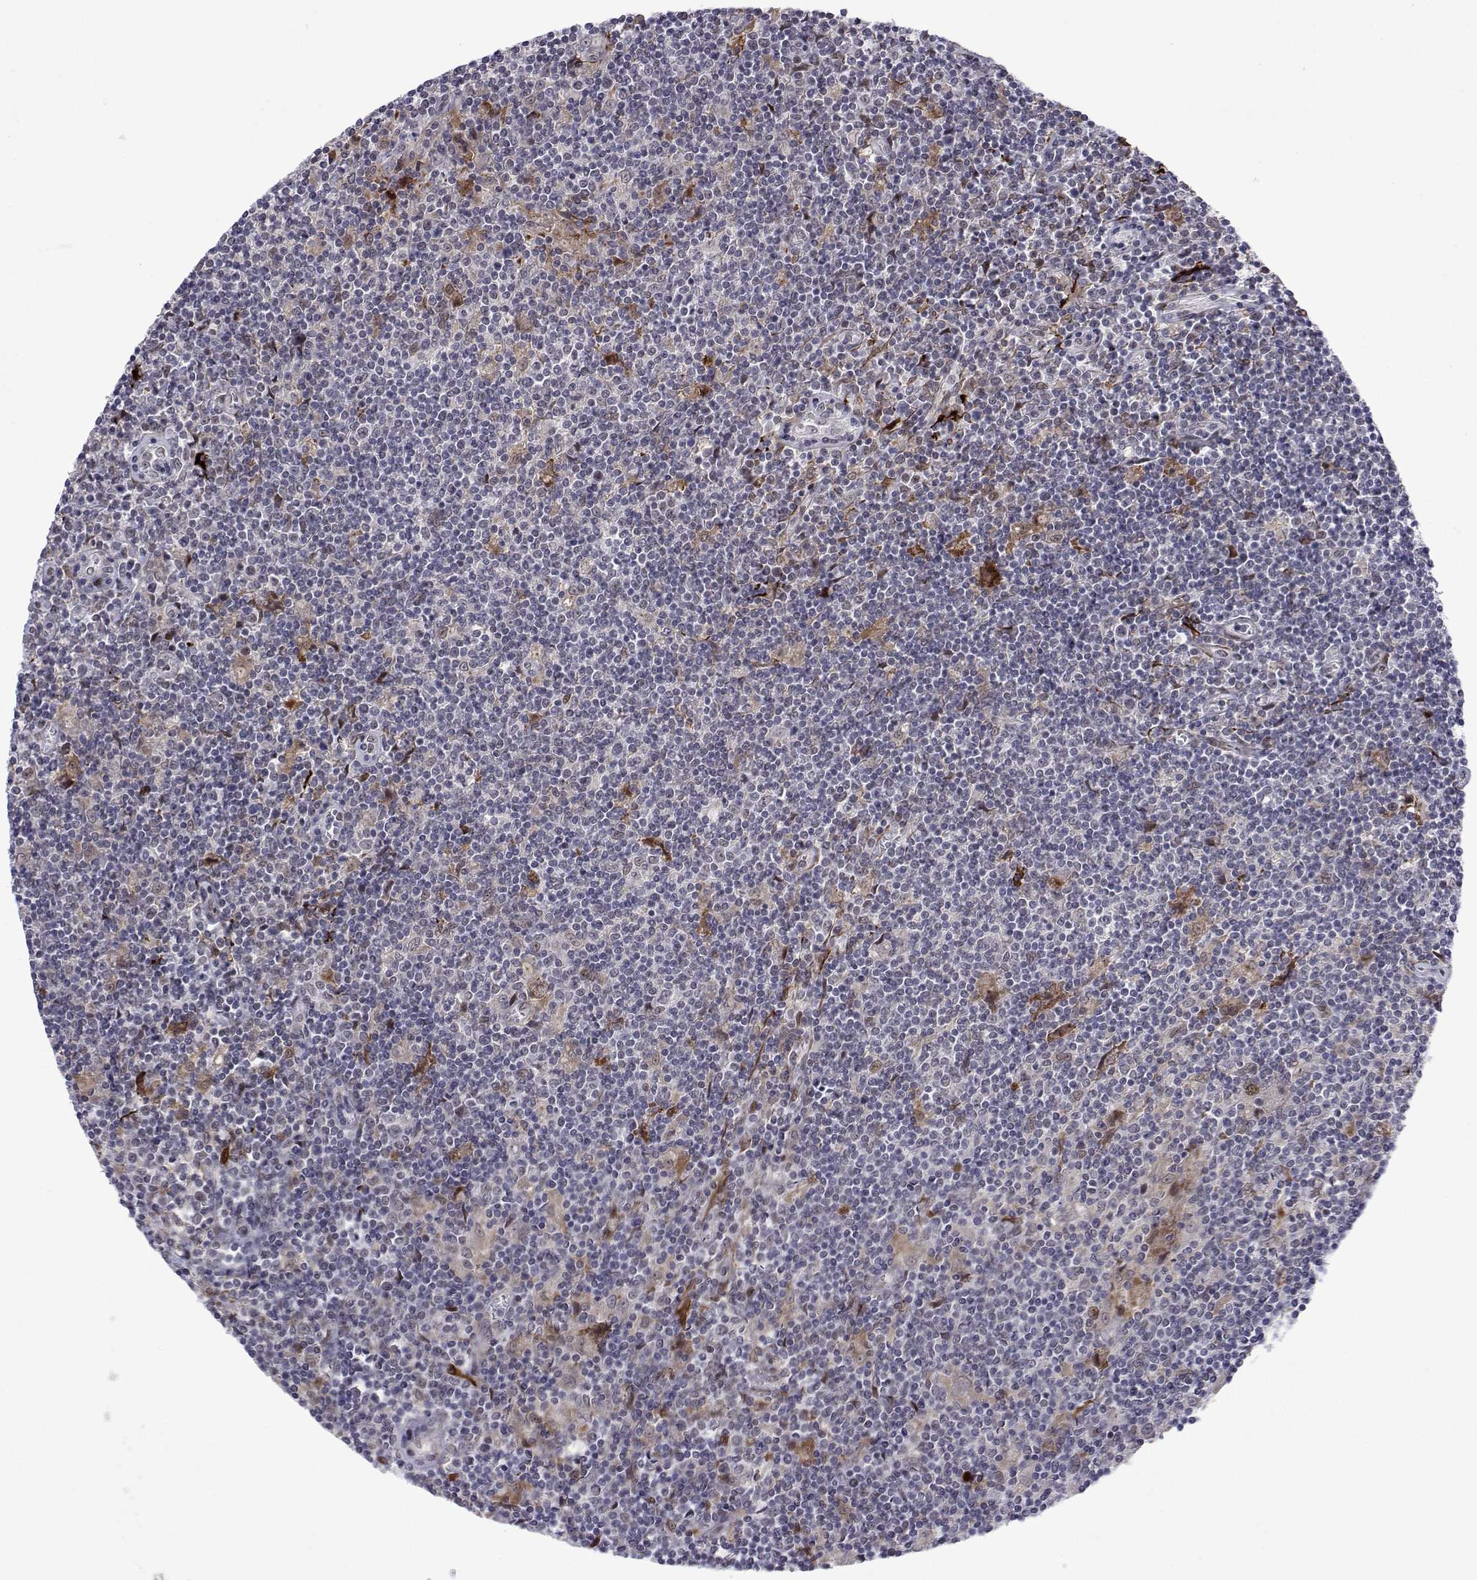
{"staining": {"intensity": "negative", "quantity": "none", "location": "none"}, "tissue": "lymphoma", "cell_type": "Tumor cells", "image_type": "cancer", "snomed": [{"axis": "morphology", "description": "Hodgkin's disease, NOS"}, {"axis": "topography", "description": "Lymph node"}], "caption": "High magnification brightfield microscopy of lymphoma stained with DAB (brown) and counterstained with hematoxylin (blue): tumor cells show no significant positivity. Brightfield microscopy of immunohistochemistry (IHC) stained with DAB (brown) and hematoxylin (blue), captured at high magnification.", "gene": "EFCAB3", "patient": {"sex": "male", "age": 40}}